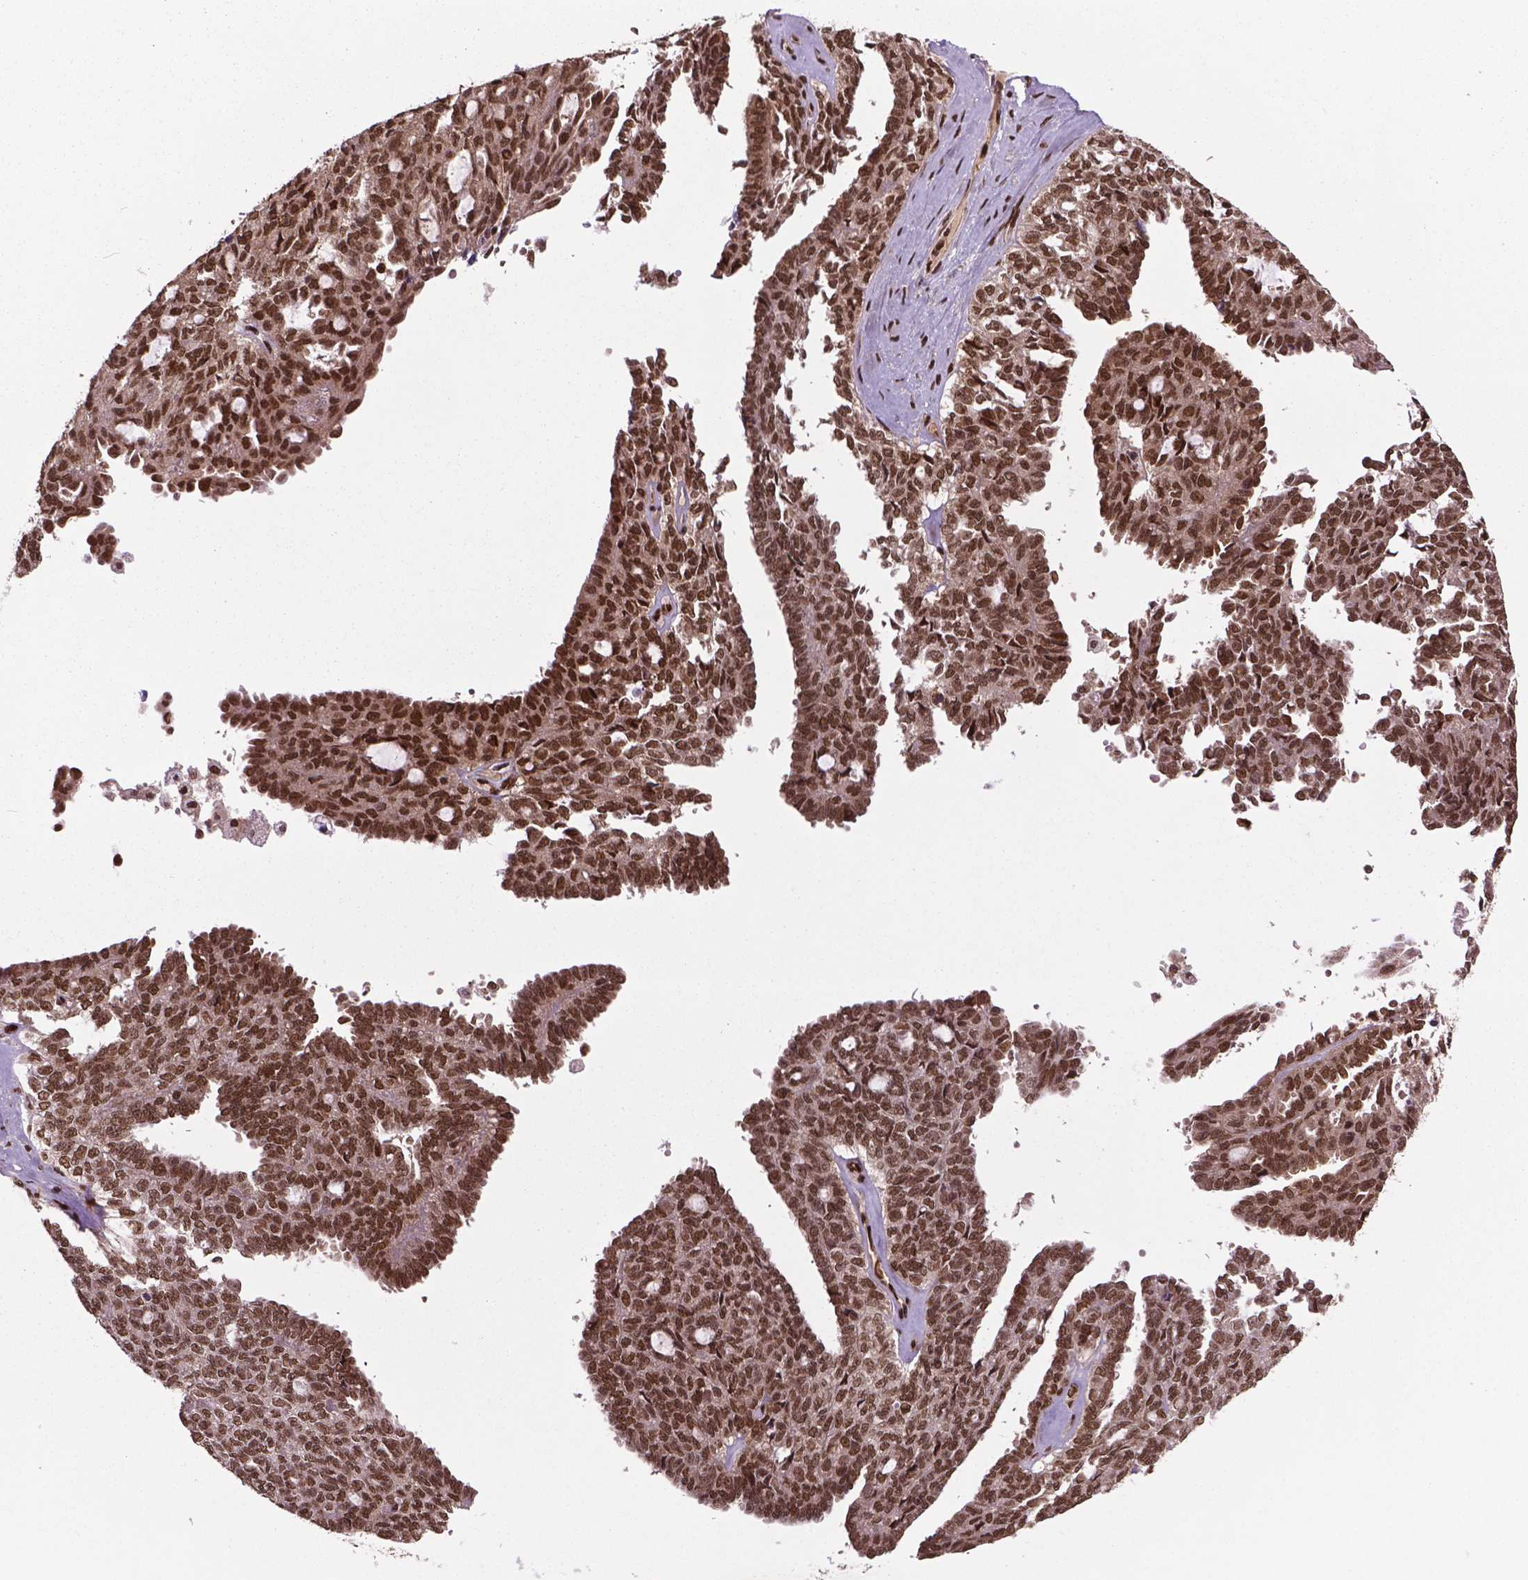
{"staining": {"intensity": "strong", "quantity": ">75%", "location": "nuclear"}, "tissue": "ovarian cancer", "cell_type": "Tumor cells", "image_type": "cancer", "snomed": [{"axis": "morphology", "description": "Cystadenocarcinoma, serous, NOS"}, {"axis": "topography", "description": "Ovary"}], "caption": "A brown stain shows strong nuclear expression of a protein in human serous cystadenocarcinoma (ovarian) tumor cells.", "gene": "SIRT6", "patient": {"sex": "female", "age": 71}}